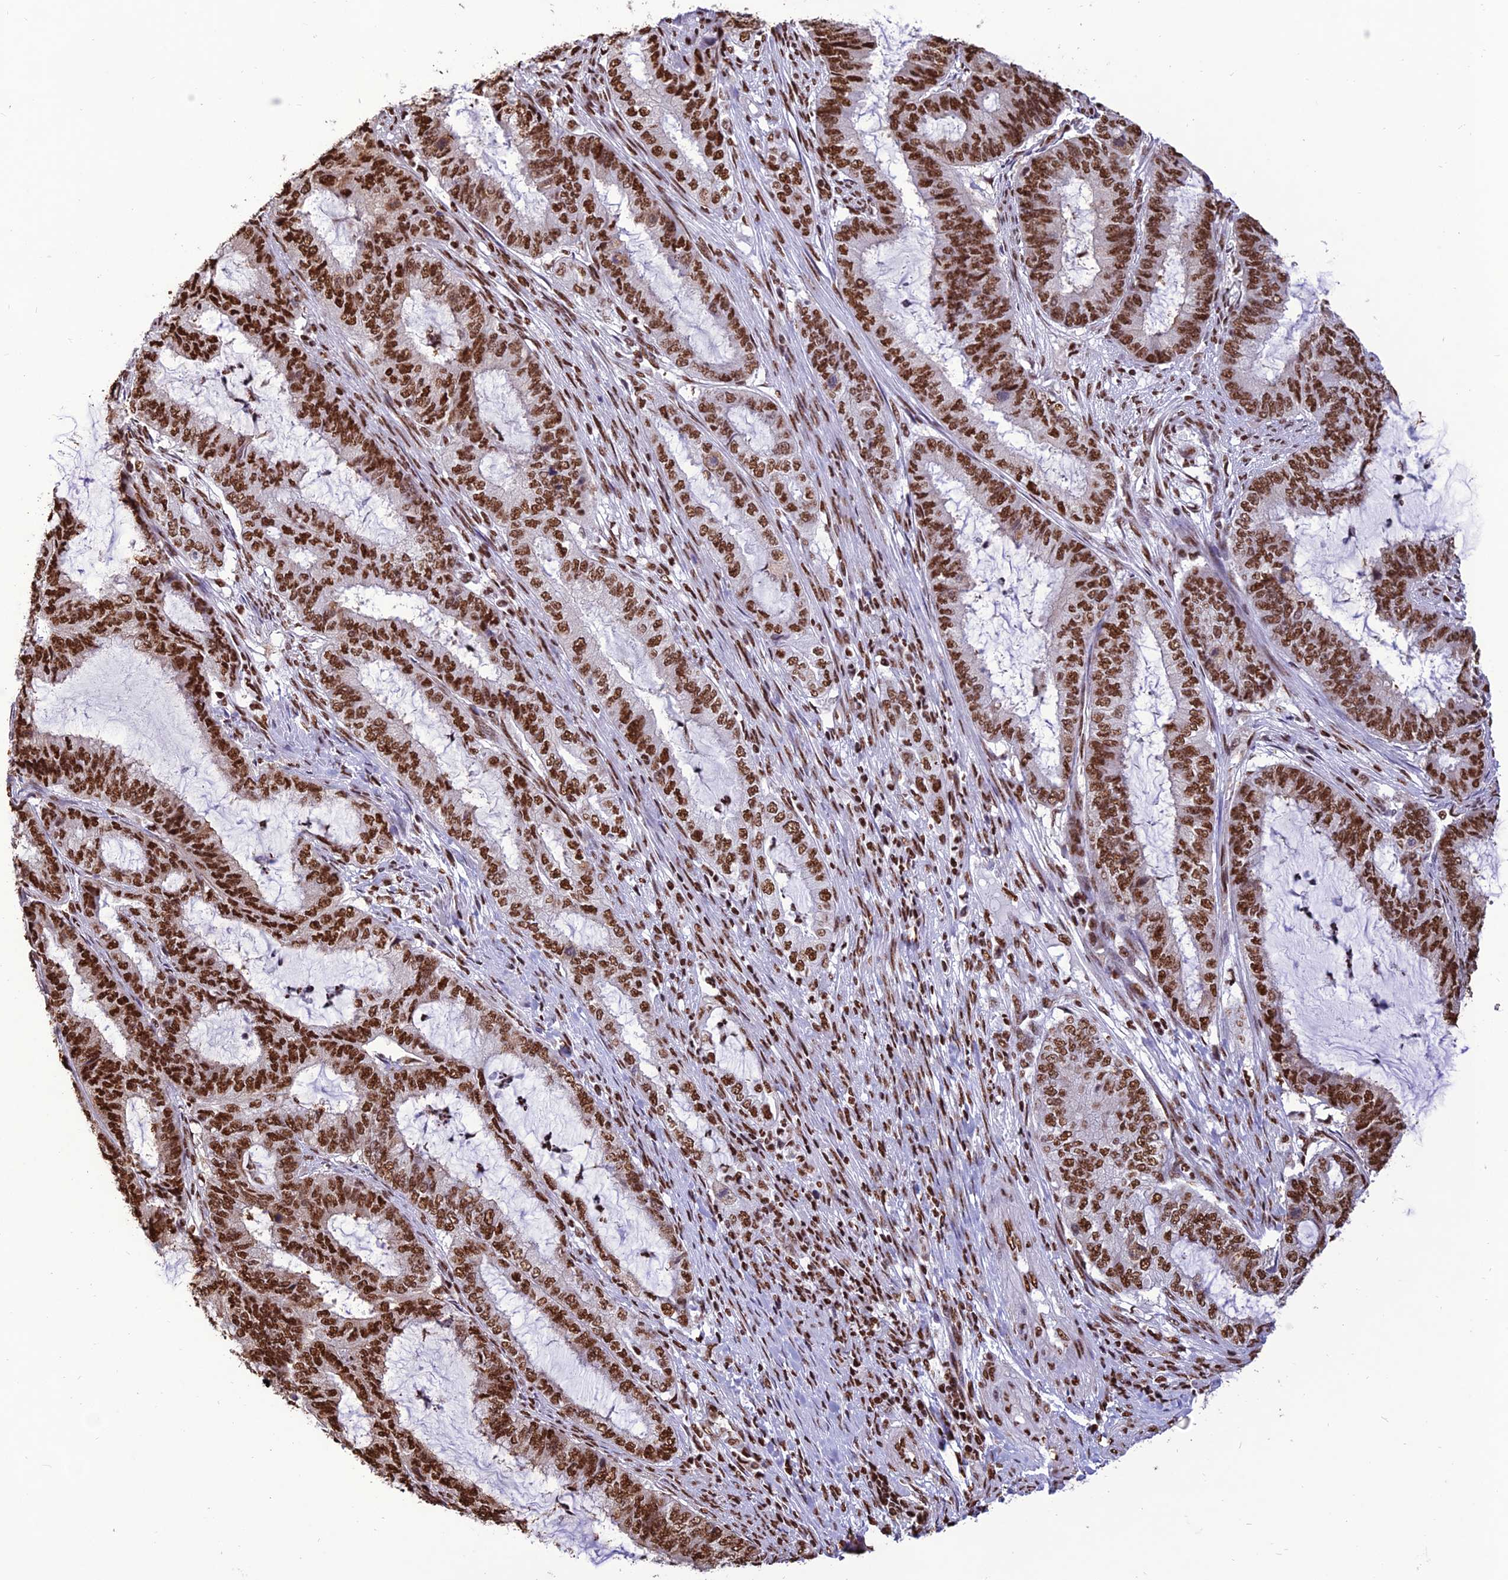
{"staining": {"intensity": "strong", "quantity": ">75%", "location": "nuclear"}, "tissue": "endometrial cancer", "cell_type": "Tumor cells", "image_type": "cancer", "snomed": [{"axis": "morphology", "description": "Adenocarcinoma, NOS"}, {"axis": "topography", "description": "Endometrium"}], "caption": "Tumor cells exhibit strong nuclear positivity in about >75% of cells in endometrial cancer (adenocarcinoma). (DAB IHC with brightfield microscopy, high magnification).", "gene": "INO80E", "patient": {"sex": "female", "age": 51}}